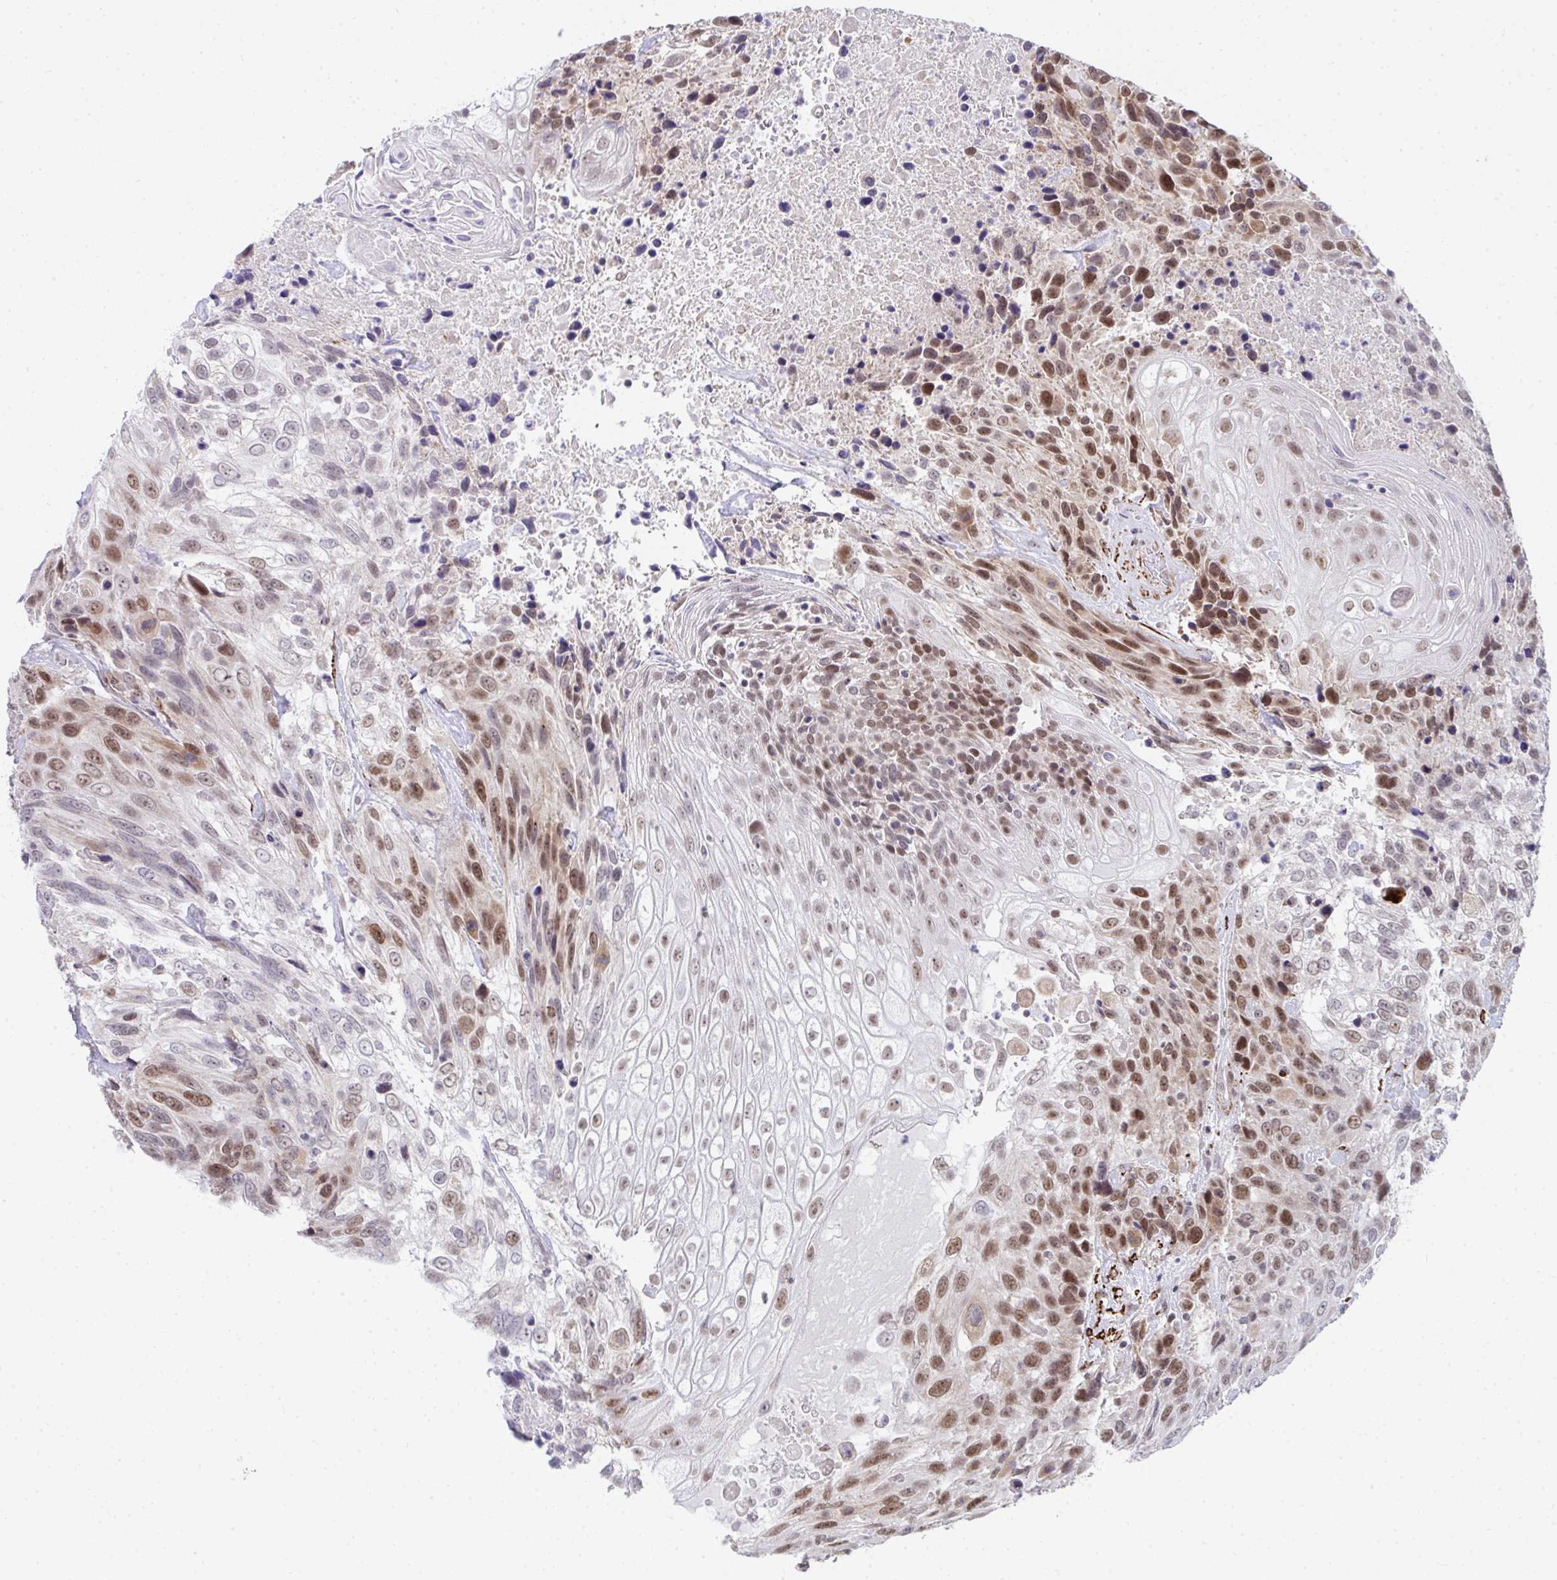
{"staining": {"intensity": "moderate", "quantity": ">75%", "location": "nuclear"}, "tissue": "urothelial cancer", "cell_type": "Tumor cells", "image_type": "cancer", "snomed": [{"axis": "morphology", "description": "Urothelial carcinoma, High grade"}, {"axis": "topography", "description": "Urinary bladder"}], "caption": "A brown stain labels moderate nuclear expression of a protein in urothelial cancer tumor cells.", "gene": "GINS2", "patient": {"sex": "female", "age": 70}}